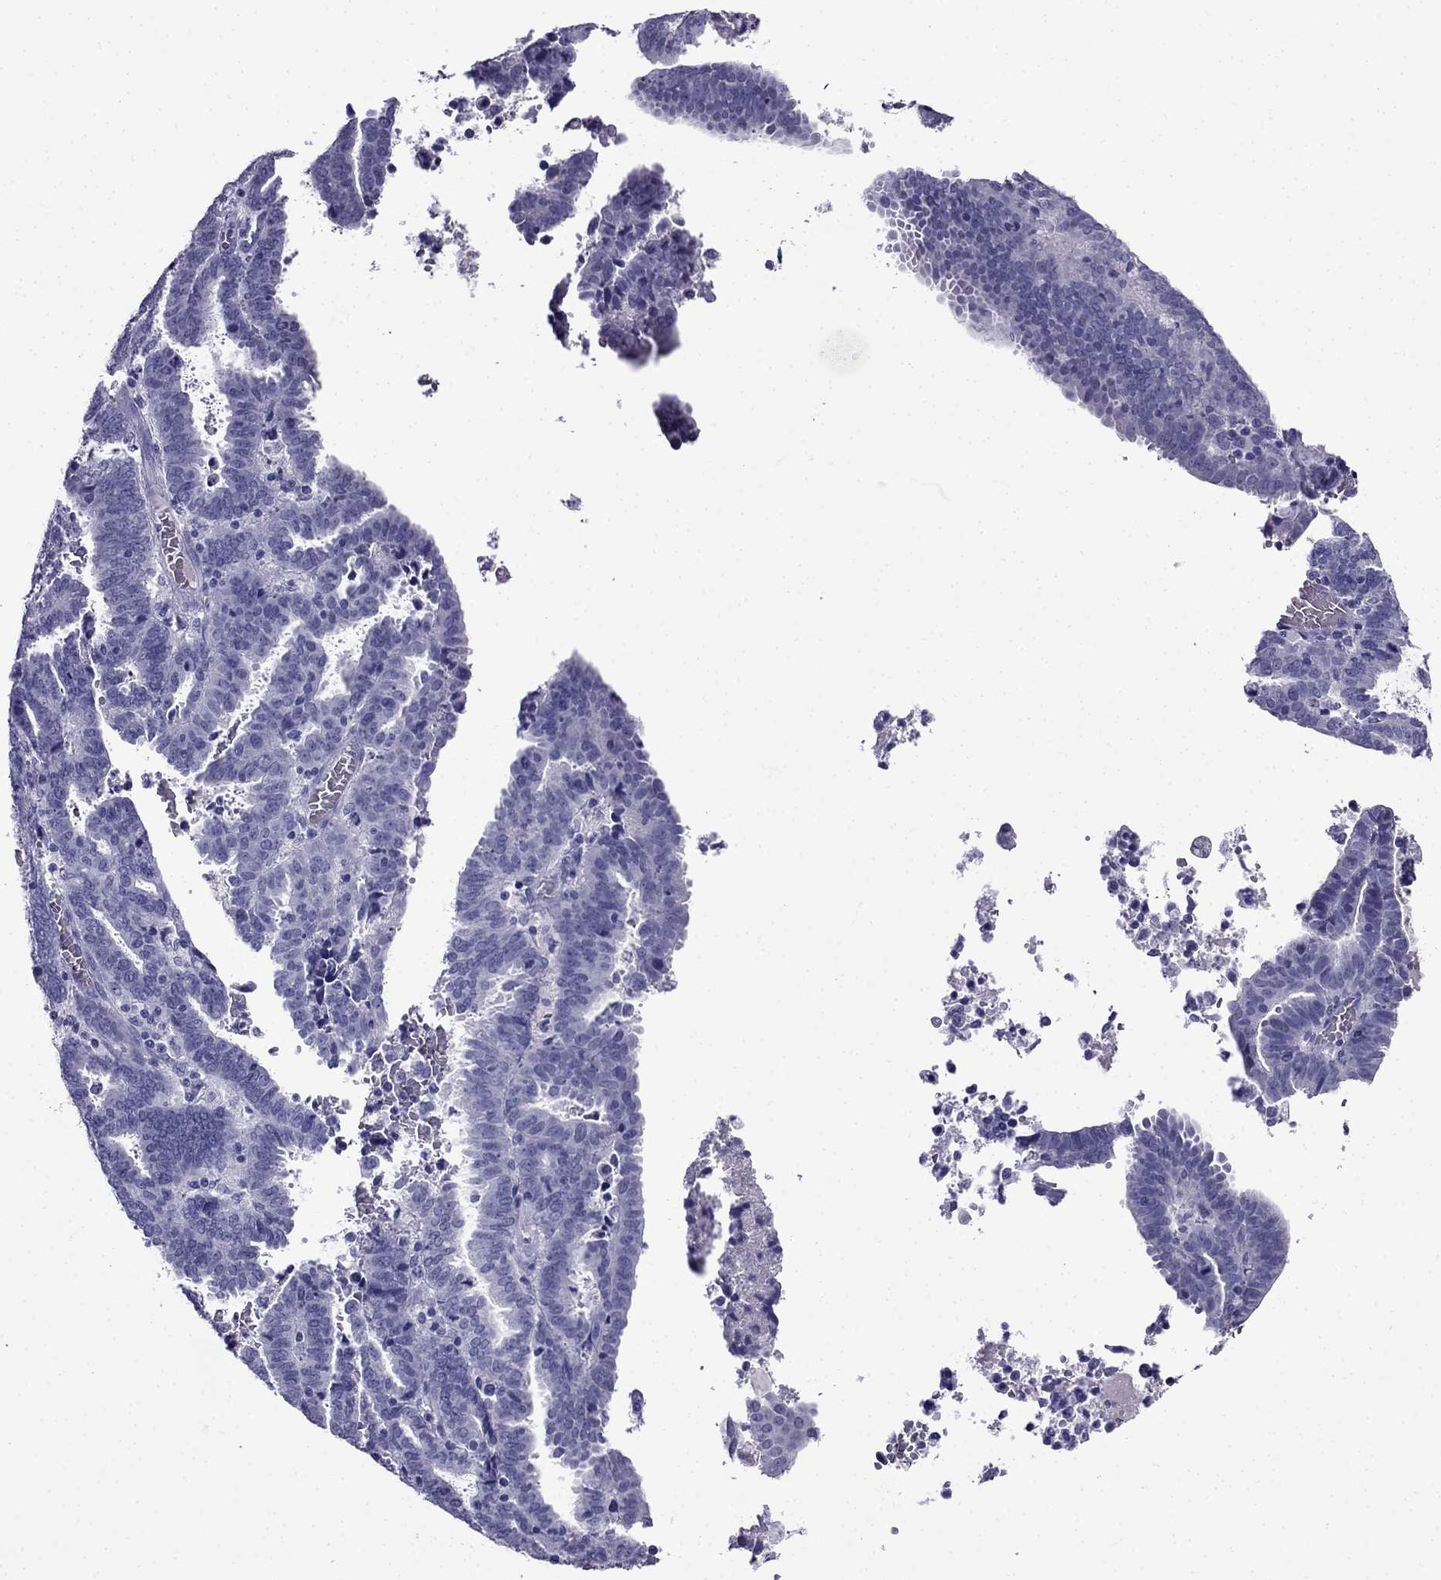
{"staining": {"intensity": "negative", "quantity": "none", "location": "none"}, "tissue": "endometrial cancer", "cell_type": "Tumor cells", "image_type": "cancer", "snomed": [{"axis": "morphology", "description": "Adenocarcinoma, NOS"}, {"axis": "topography", "description": "Uterus"}], "caption": "There is no significant positivity in tumor cells of adenocarcinoma (endometrial).", "gene": "CDHR4", "patient": {"sex": "female", "age": 83}}